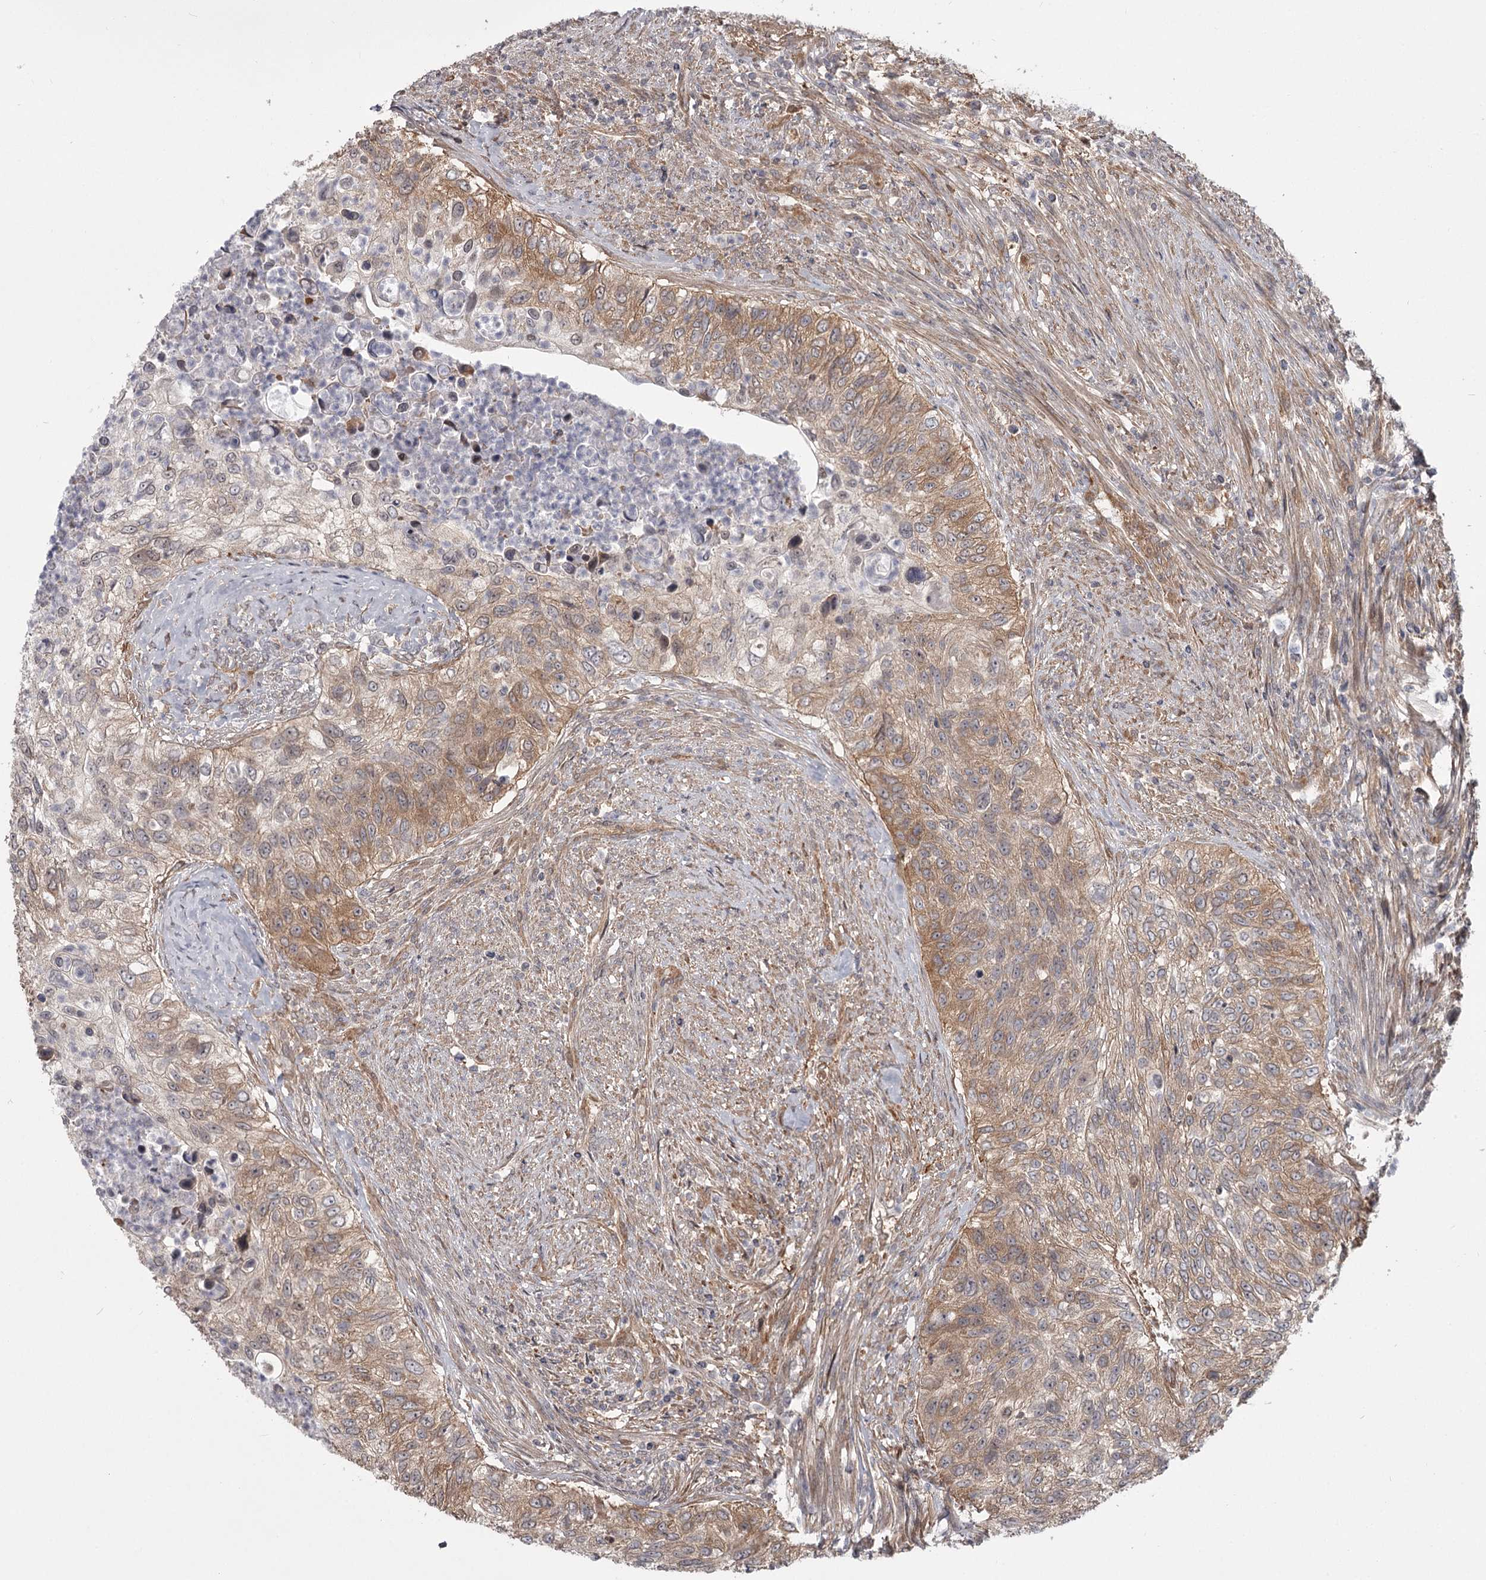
{"staining": {"intensity": "moderate", "quantity": ">75%", "location": "cytoplasmic/membranous"}, "tissue": "urothelial cancer", "cell_type": "Tumor cells", "image_type": "cancer", "snomed": [{"axis": "morphology", "description": "Urothelial carcinoma, High grade"}, {"axis": "topography", "description": "Urinary bladder"}], "caption": "This micrograph displays urothelial cancer stained with IHC to label a protein in brown. The cytoplasmic/membranous of tumor cells show moderate positivity for the protein. Nuclei are counter-stained blue.", "gene": "CCNG2", "patient": {"sex": "female", "age": 60}}